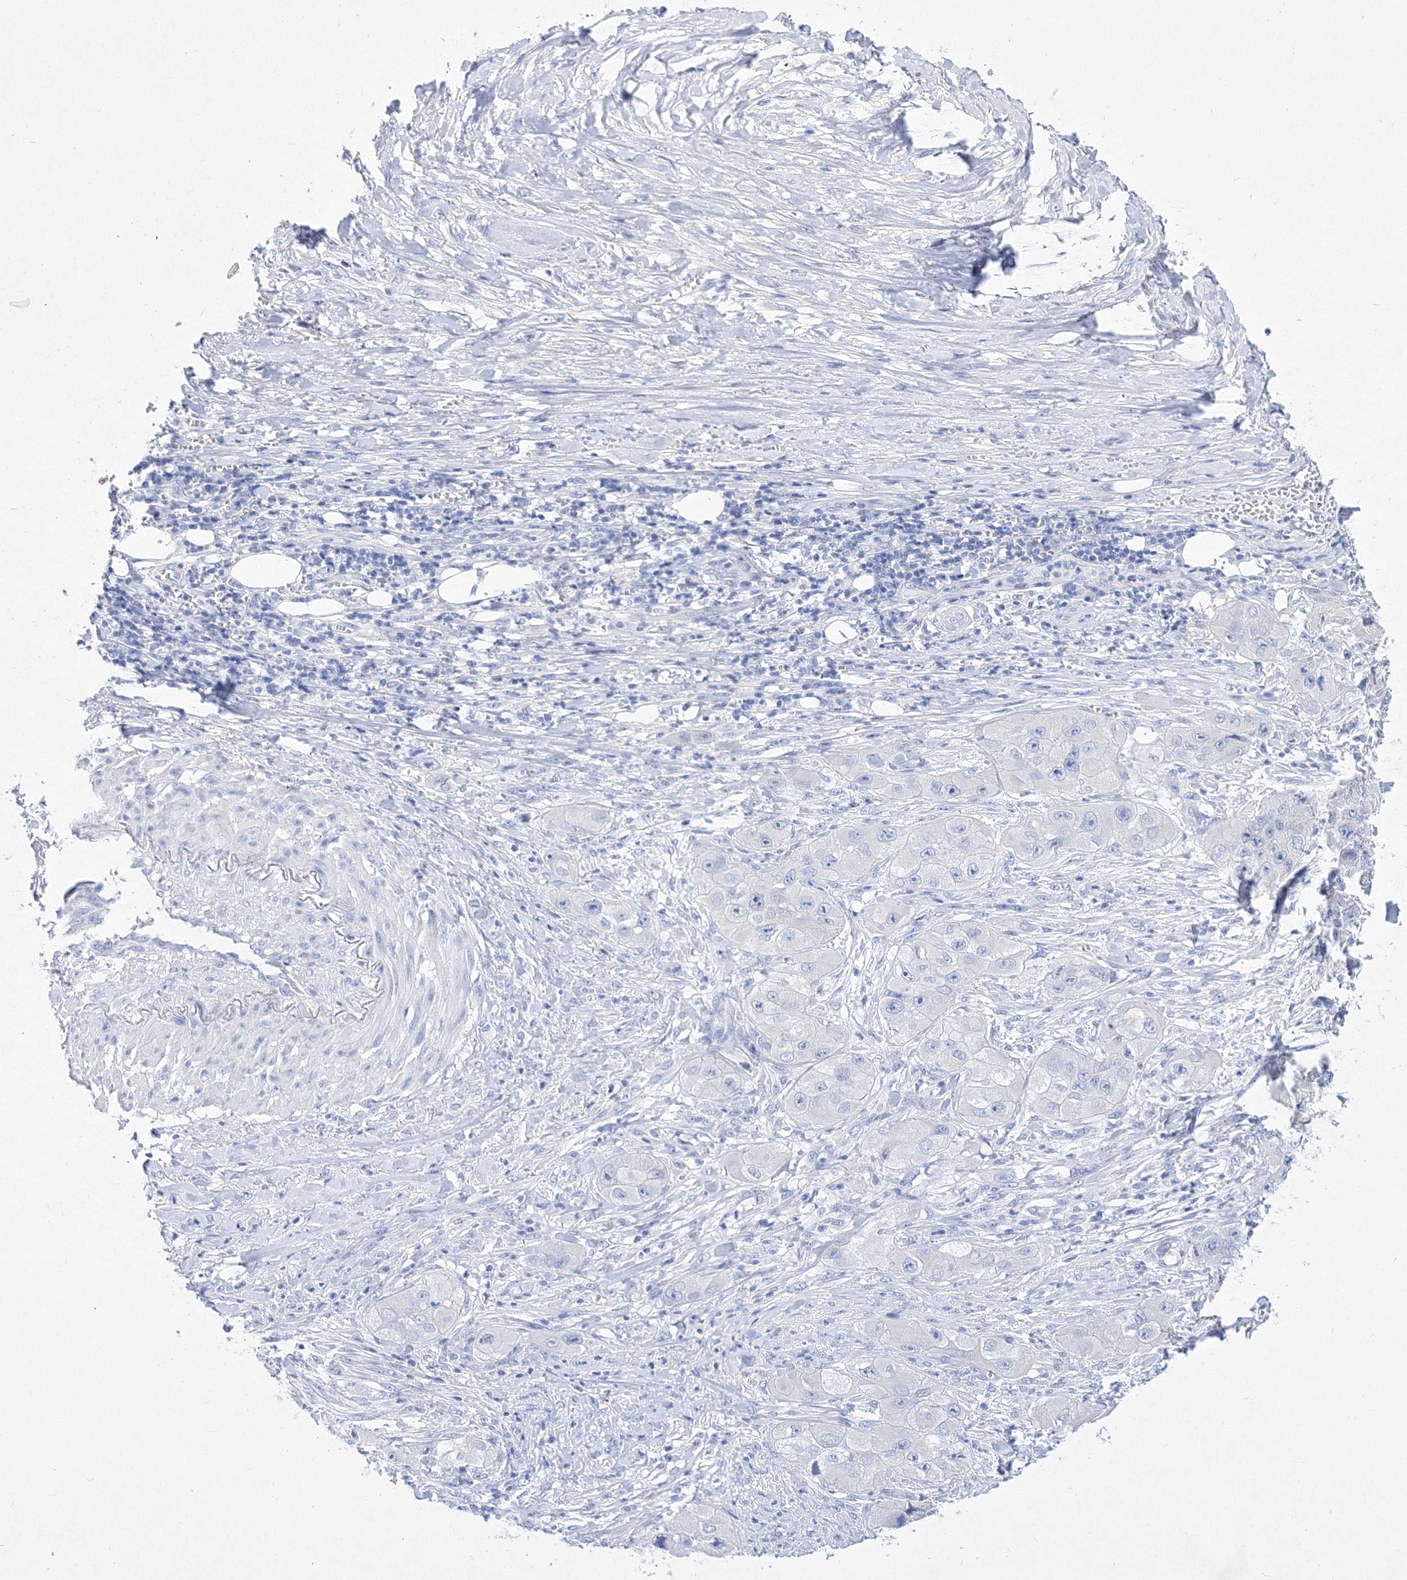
{"staining": {"intensity": "negative", "quantity": "none", "location": "none"}, "tissue": "skin cancer", "cell_type": "Tumor cells", "image_type": "cancer", "snomed": [{"axis": "morphology", "description": "Squamous cell carcinoma, NOS"}, {"axis": "topography", "description": "Skin"}, {"axis": "topography", "description": "Subcutis"}], "caption": "Immunohistochemistry (IHC) micrograph of neoplastic tissue: human skin squamous cell carcinoma stained with DAB (3,3'-diaminobenzidine) demonstrates no significant protein positivity in tumor cells. Nuclei are stained in blue.", "gene": "GPN1", "patient": {"sex": "male", "age": 73}}